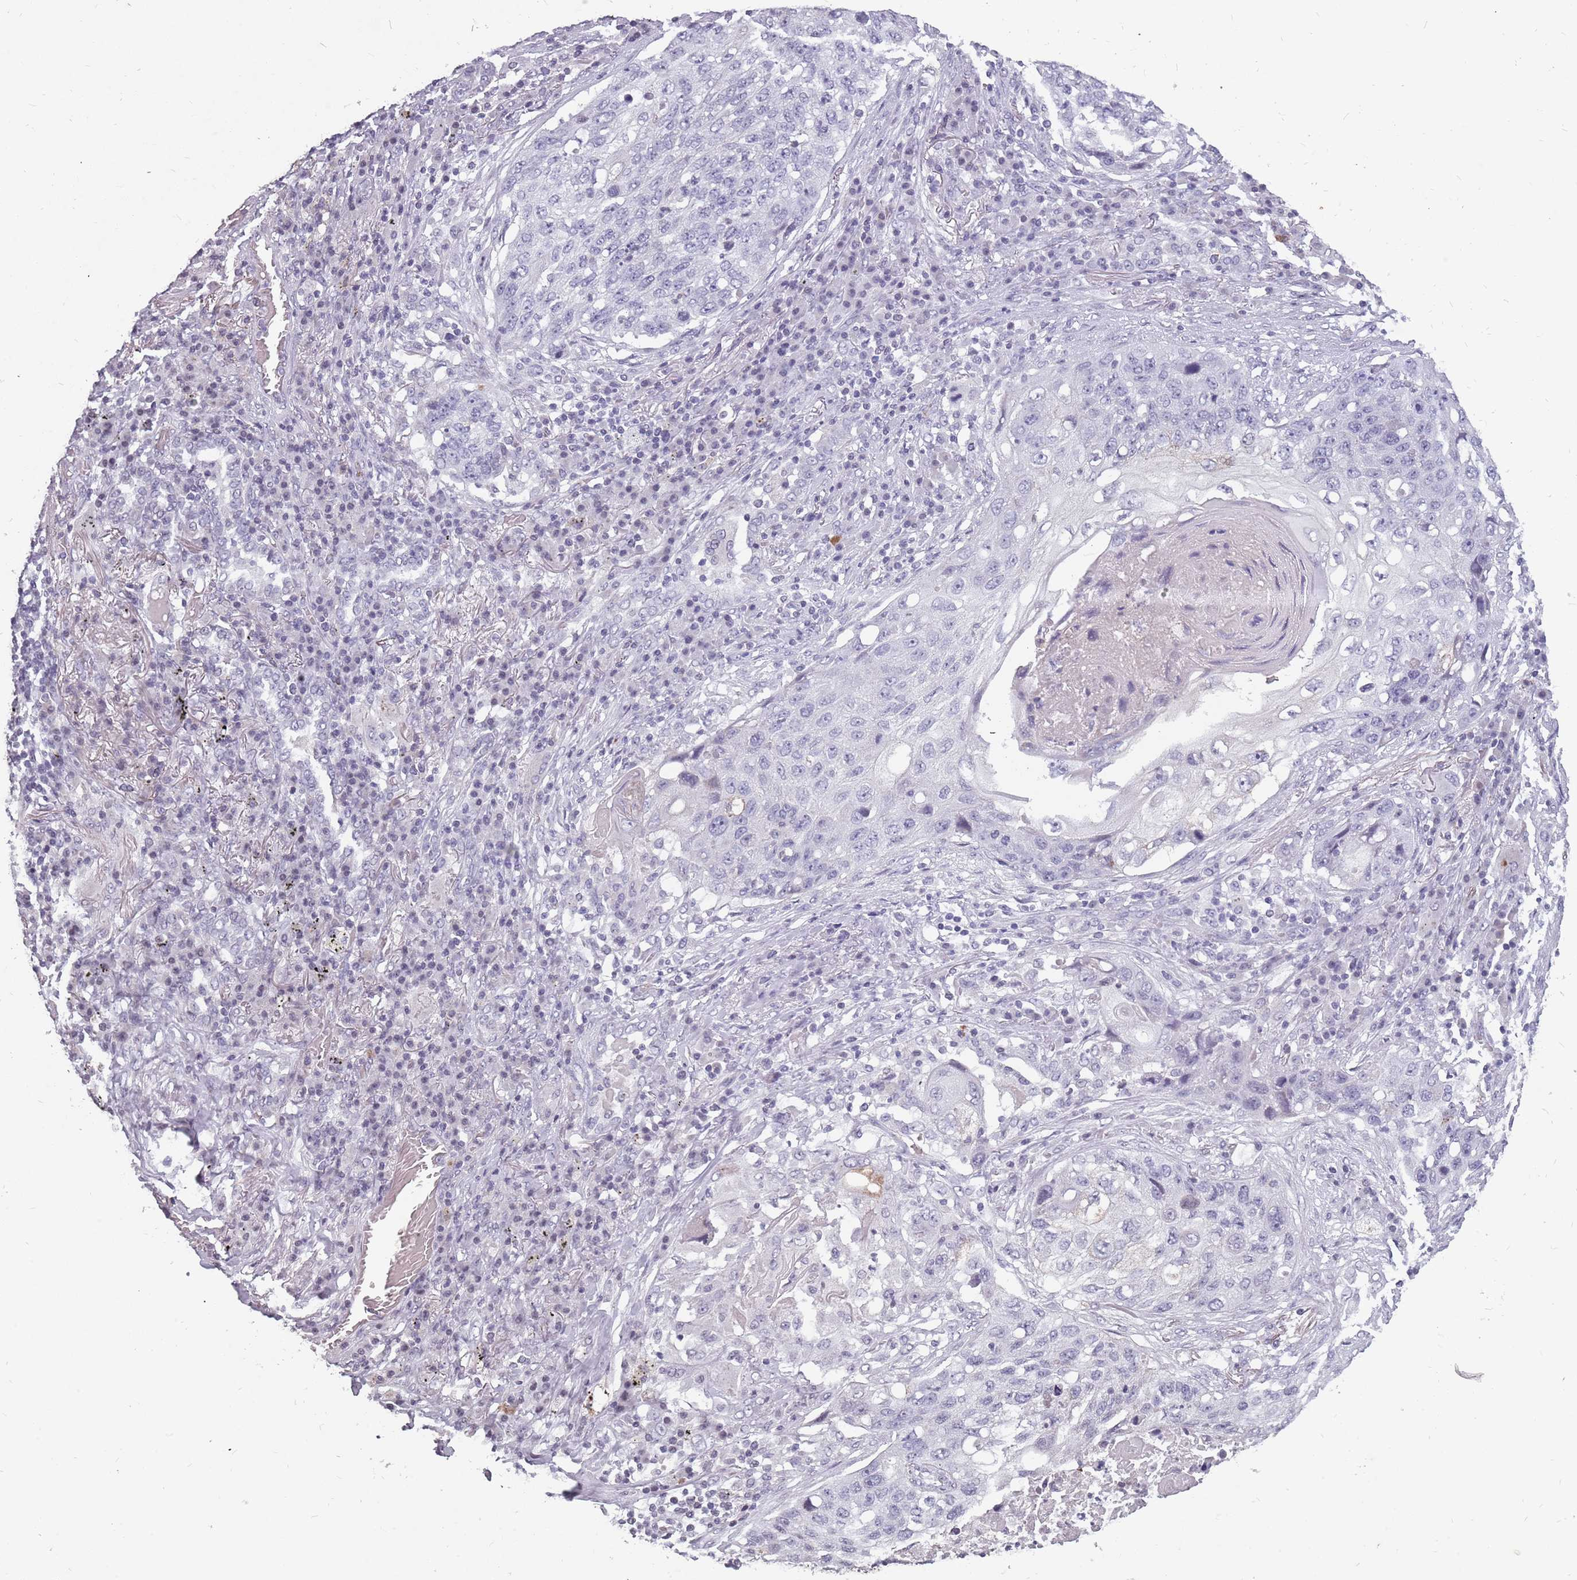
{"staining": {"intensity": "negative", "quantity": "none", "location": "none"}, "tissue": "lung cancer", "cell_type": "Tumor cells", "image_type": "cancer", "snomed": [{"axis": "morphology", "description": "Squamous cell carcinoma, NOS"}, {"axis": "topography", "description": "Lung"}], "caption": "Immunohistochemistry histopathology image of human lung cancer (squamous cell carcinoma) stained for a protein (brown), which displays no staining in tumor cells.", "gene": "NEK6", "patient": {"sex": "female", "age": 63}}